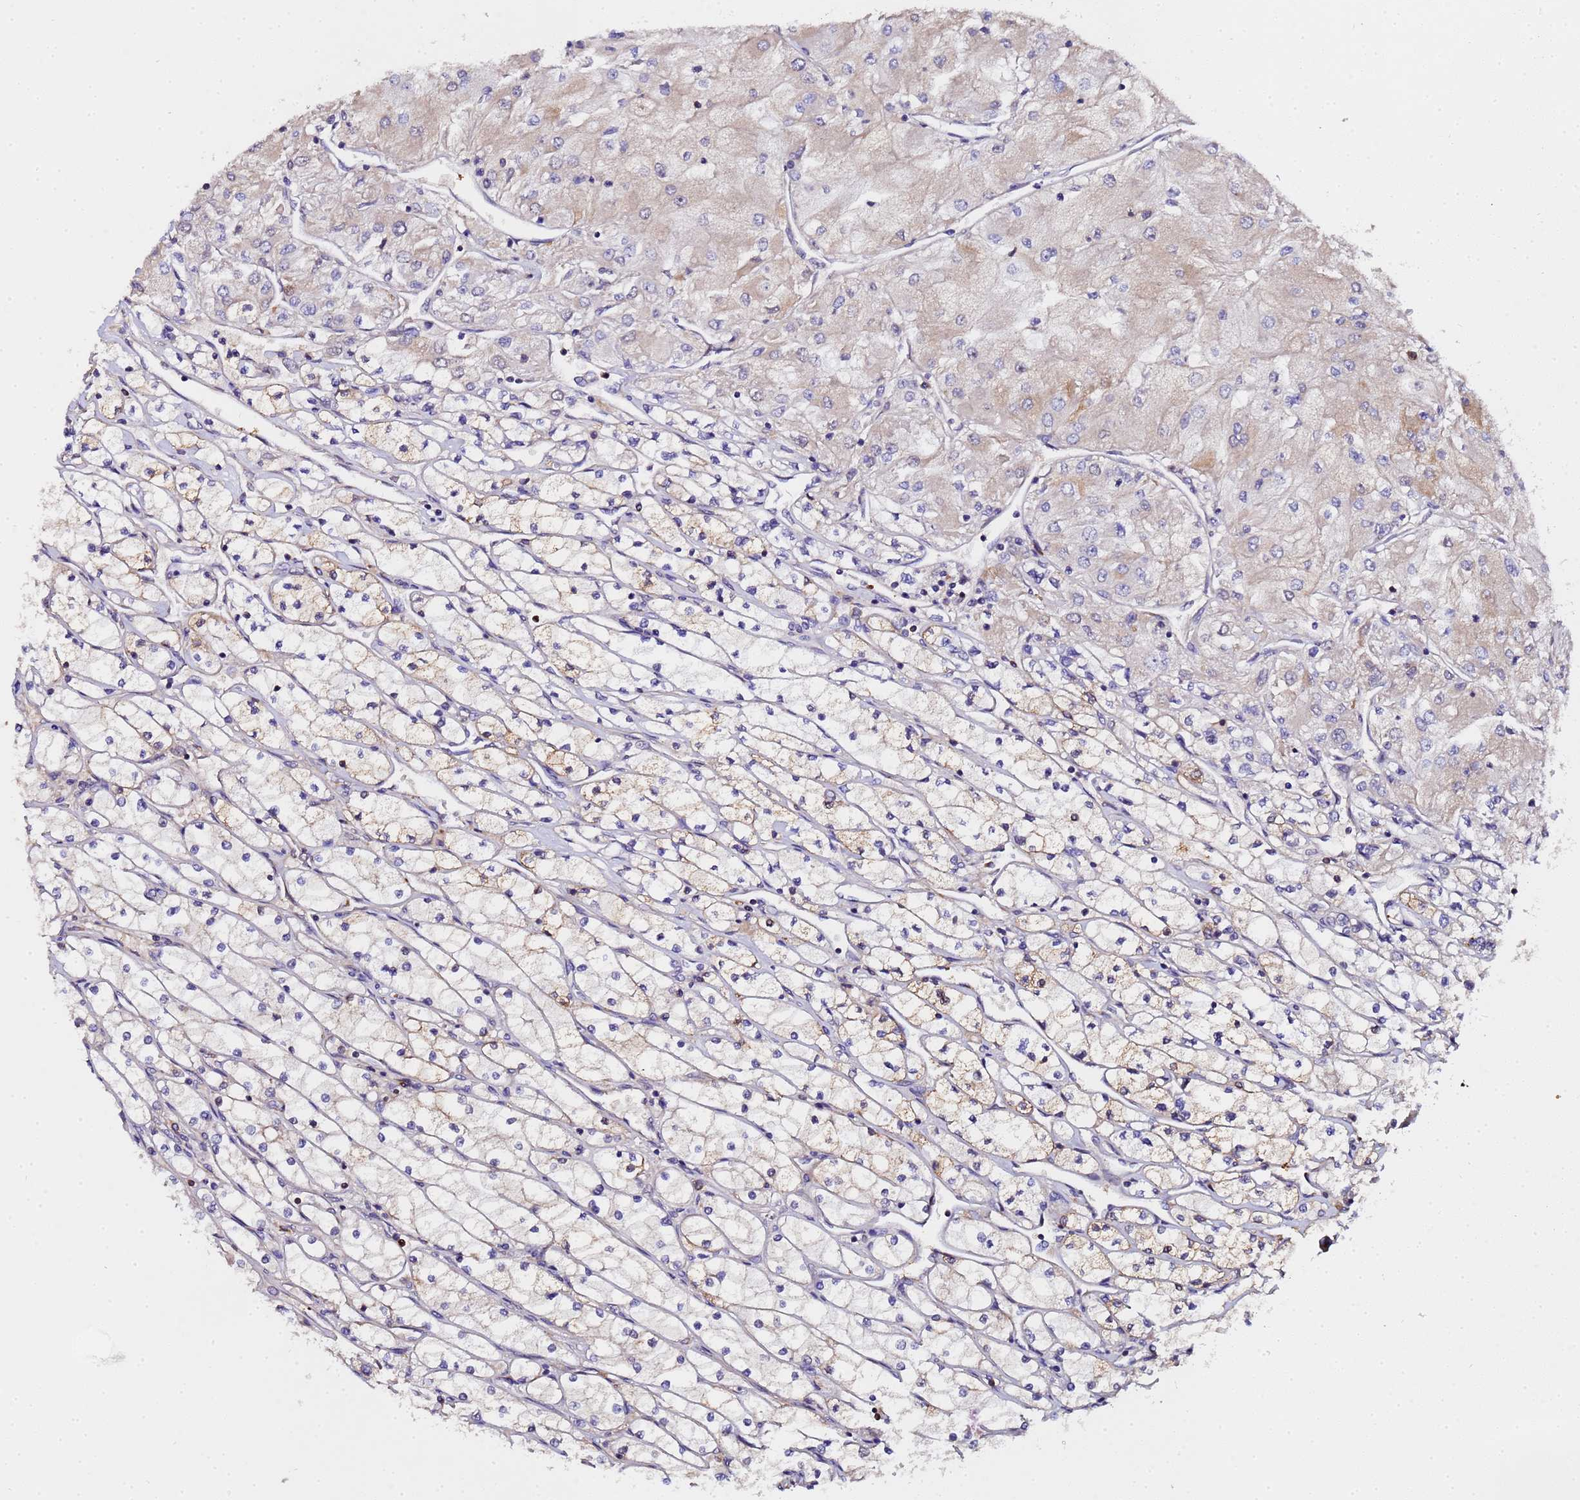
{"staining": {"intensity": "weak", "quantity": "<25%", "location": "cytoplasmic/membranous"}, "tissue": "renal cancer", "cell_type": "Tumor cells", "image_type": "cancer", "snomed": [{"axis": "morphology", "description": "Adenocarcinoma, NOS"}, {"axis": "topography", "description": "Kidney"}], "caption": "Immunohistochemistry (IHC) photomicrograph of renal adenocarcinoma stained for a protein (brown), which exhibits no expression in tumor cells.", "gene": "MOCS1", "patient": {"sex": "male", "age": 80}}